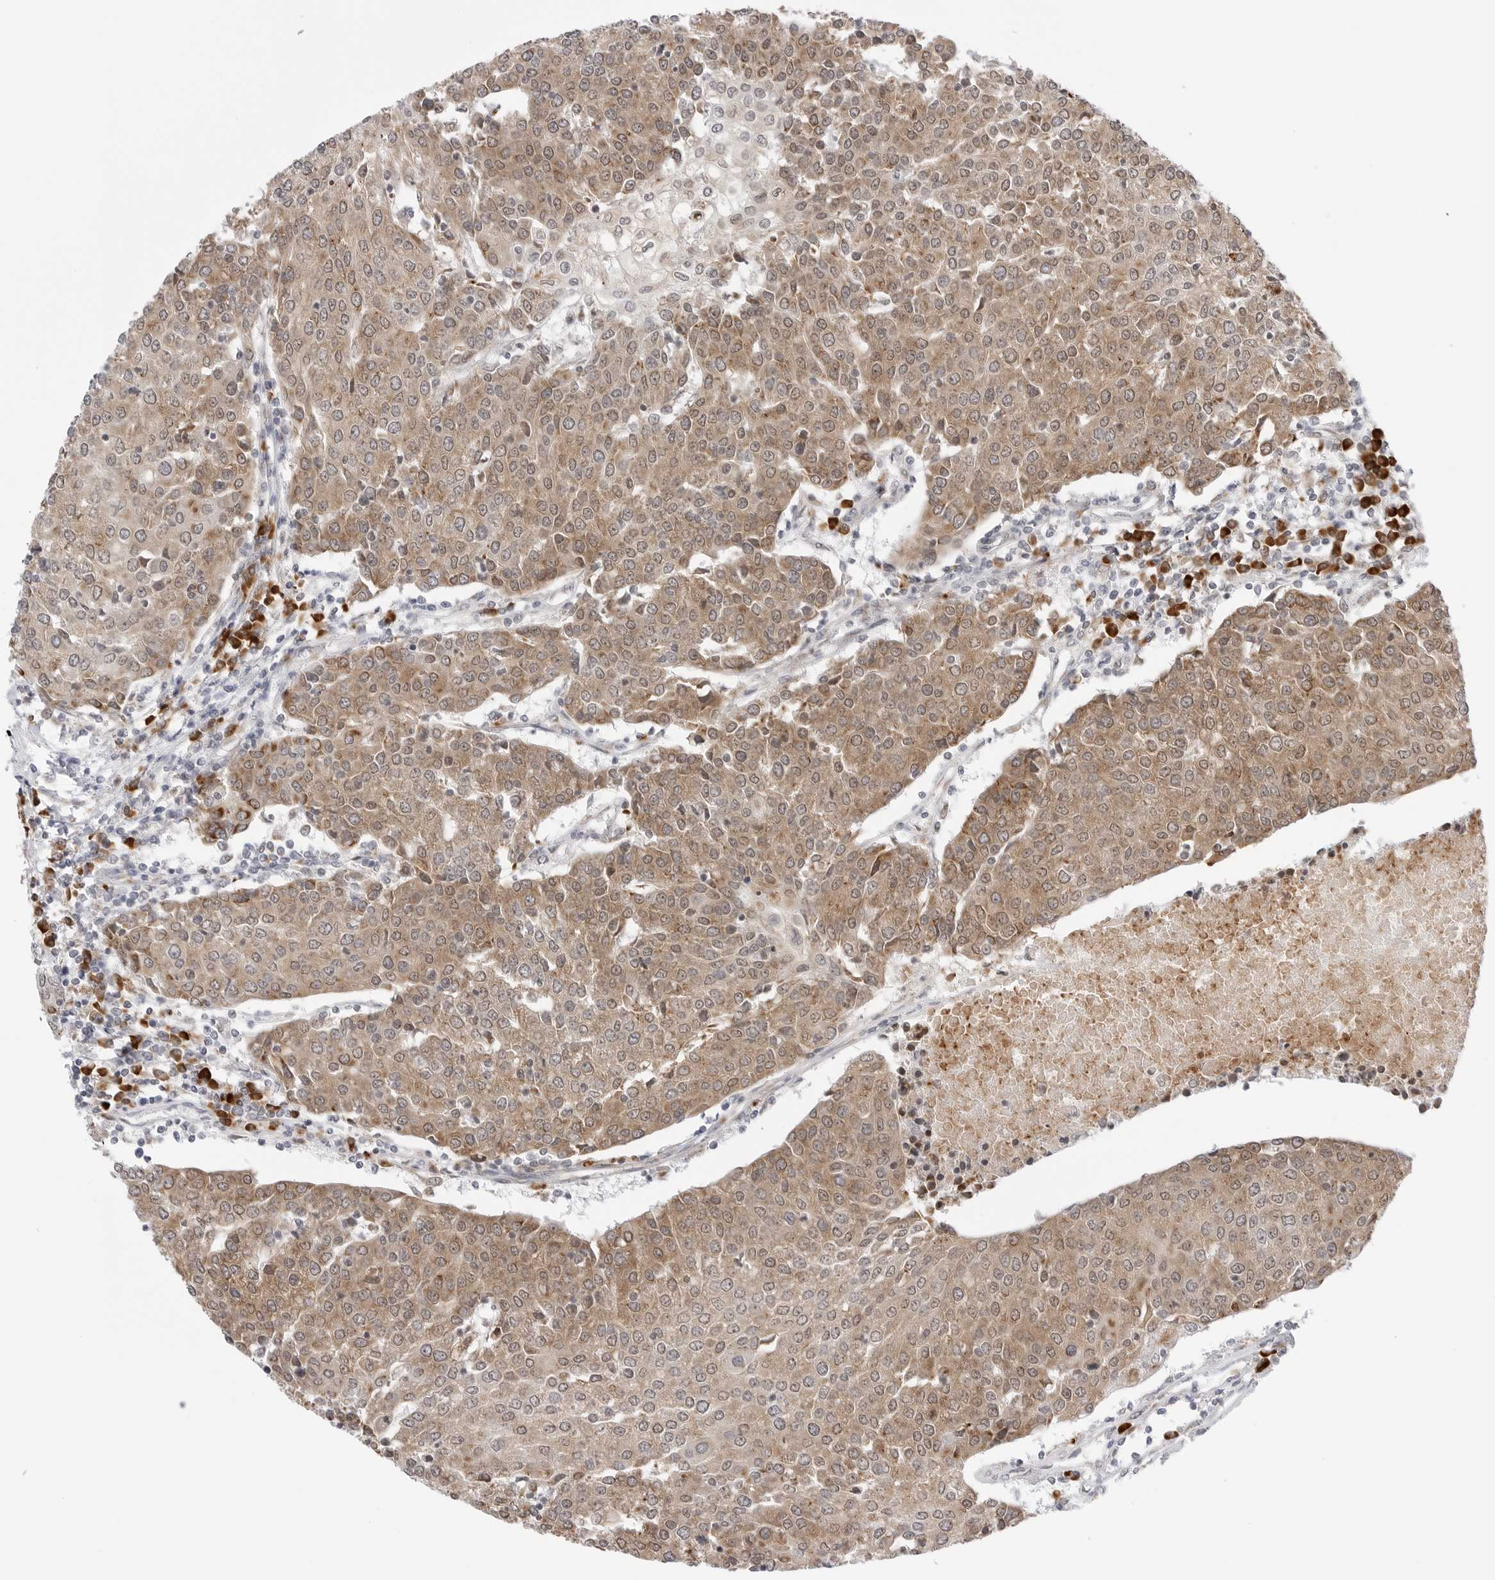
{"staining": {"intensity": "moderate", "quantity": ">75%", "location": "cytoplasmic/membranous"}, "tissue": "urothelial cancer", "cell_type": "Tumor cells", "image_type": "cancer", "snomed": [{"axis": "morphology", "description": "Urothelial carcinoma, High grade"}, {"axis": "topography", "description": "Urinary bladder"}], "caption": "IHC photomicrograph of neoplastic tissue: human urothelial cancer stained using IHC displays medium levels of moderate protein expression localized specifically in the cytoplasmic/membranous of tumor cells, appearing as a cytoplasmic/membranous brown color.", "gene": "RPN1", "patient": {"sex": "female", "age": 85}}